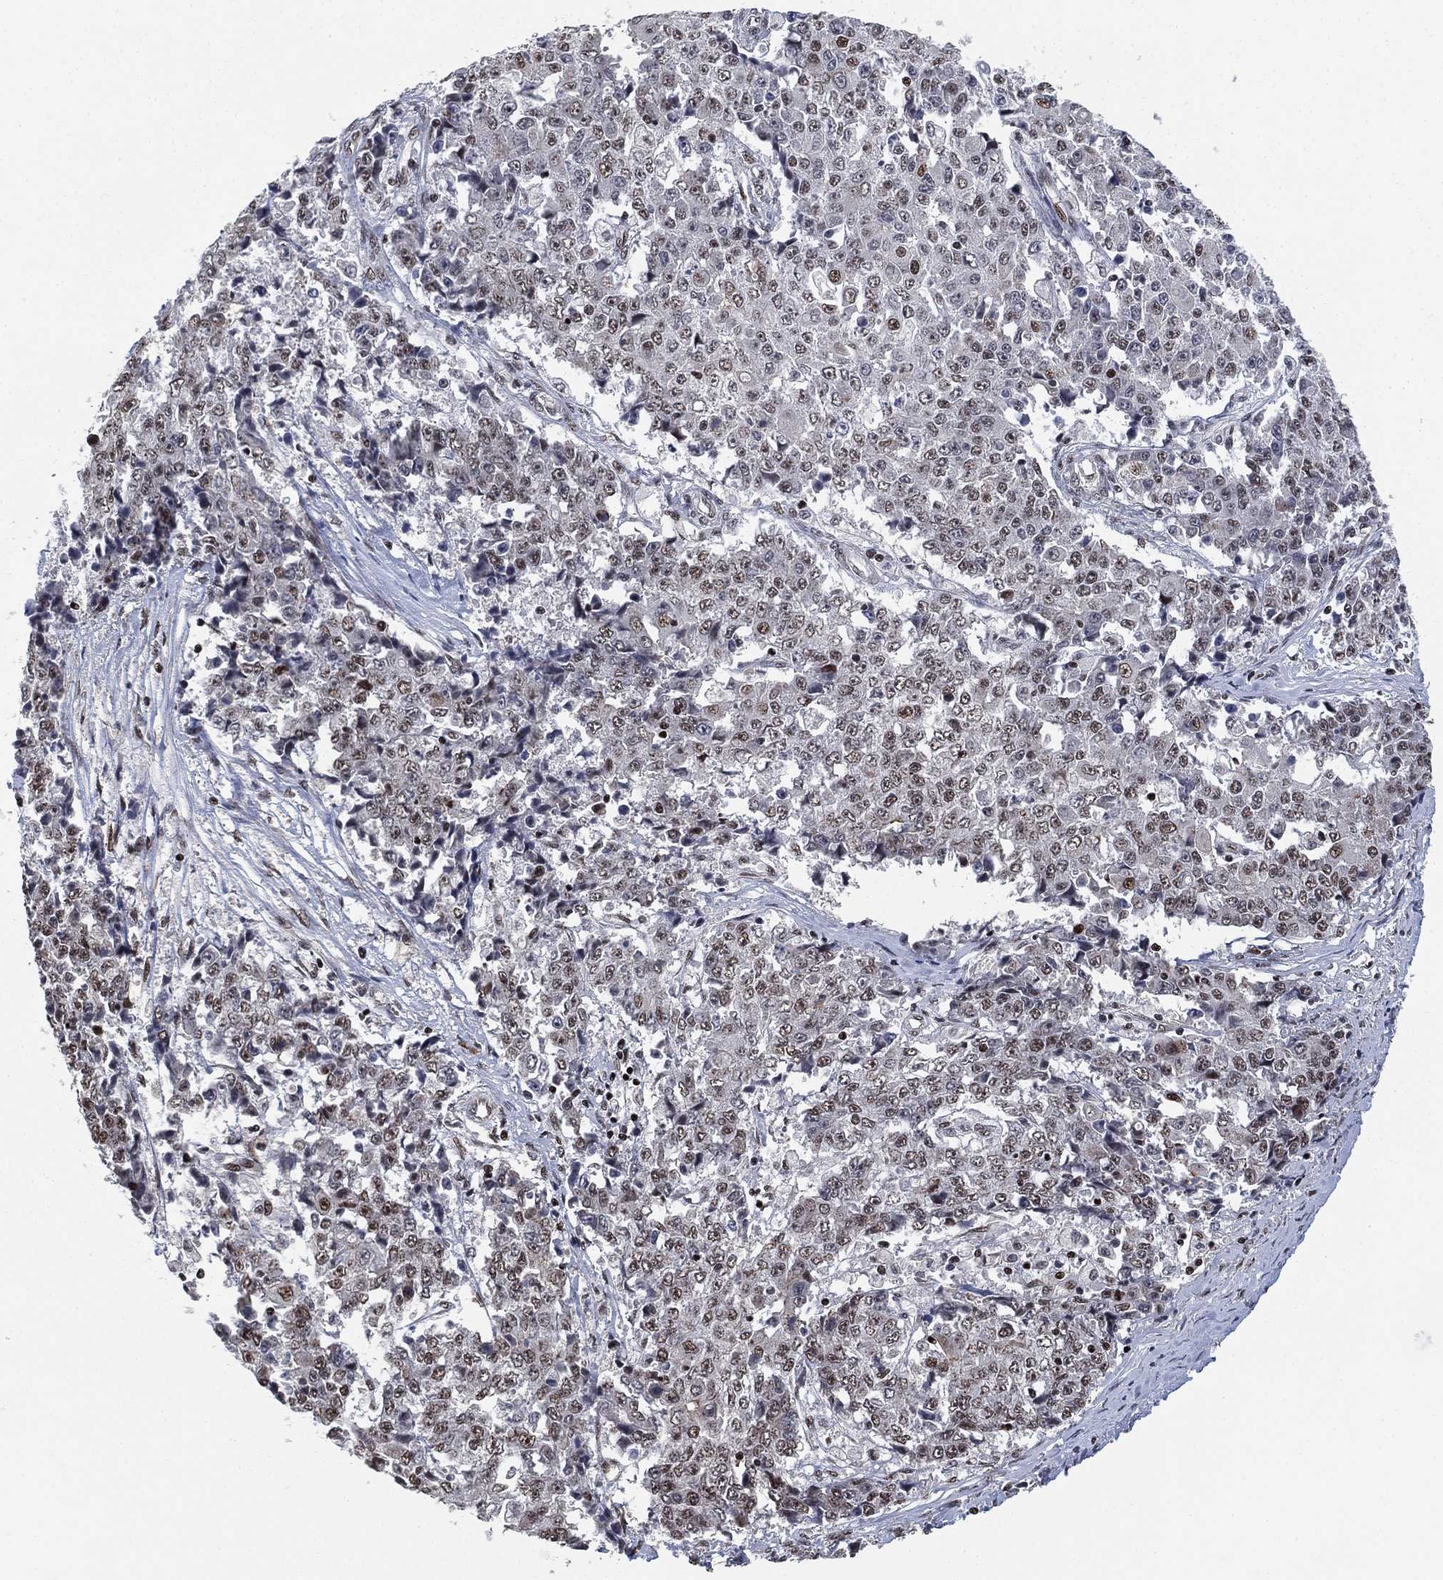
{"staining": {"intensity": "moderate", "quantity": "<25%", "location": "nuclear"}, "tissue": "ovarian cancer", "cell_type": "Tumor cells", "image_type": "cancer", "snomed": [{"axis": "morphology", "description": "Carcinoma, endometroid"}, {"axis": "topography", "description": "Ovary"}], "caption": "Ovarian endometroid carcinoma was stained to show a protein in brown. There is low levels of moderate nuclear positivity in about <25% of tumor cells.", "gene": "ZSCAN30", "patient": {"sex": "female", "age": 42}}